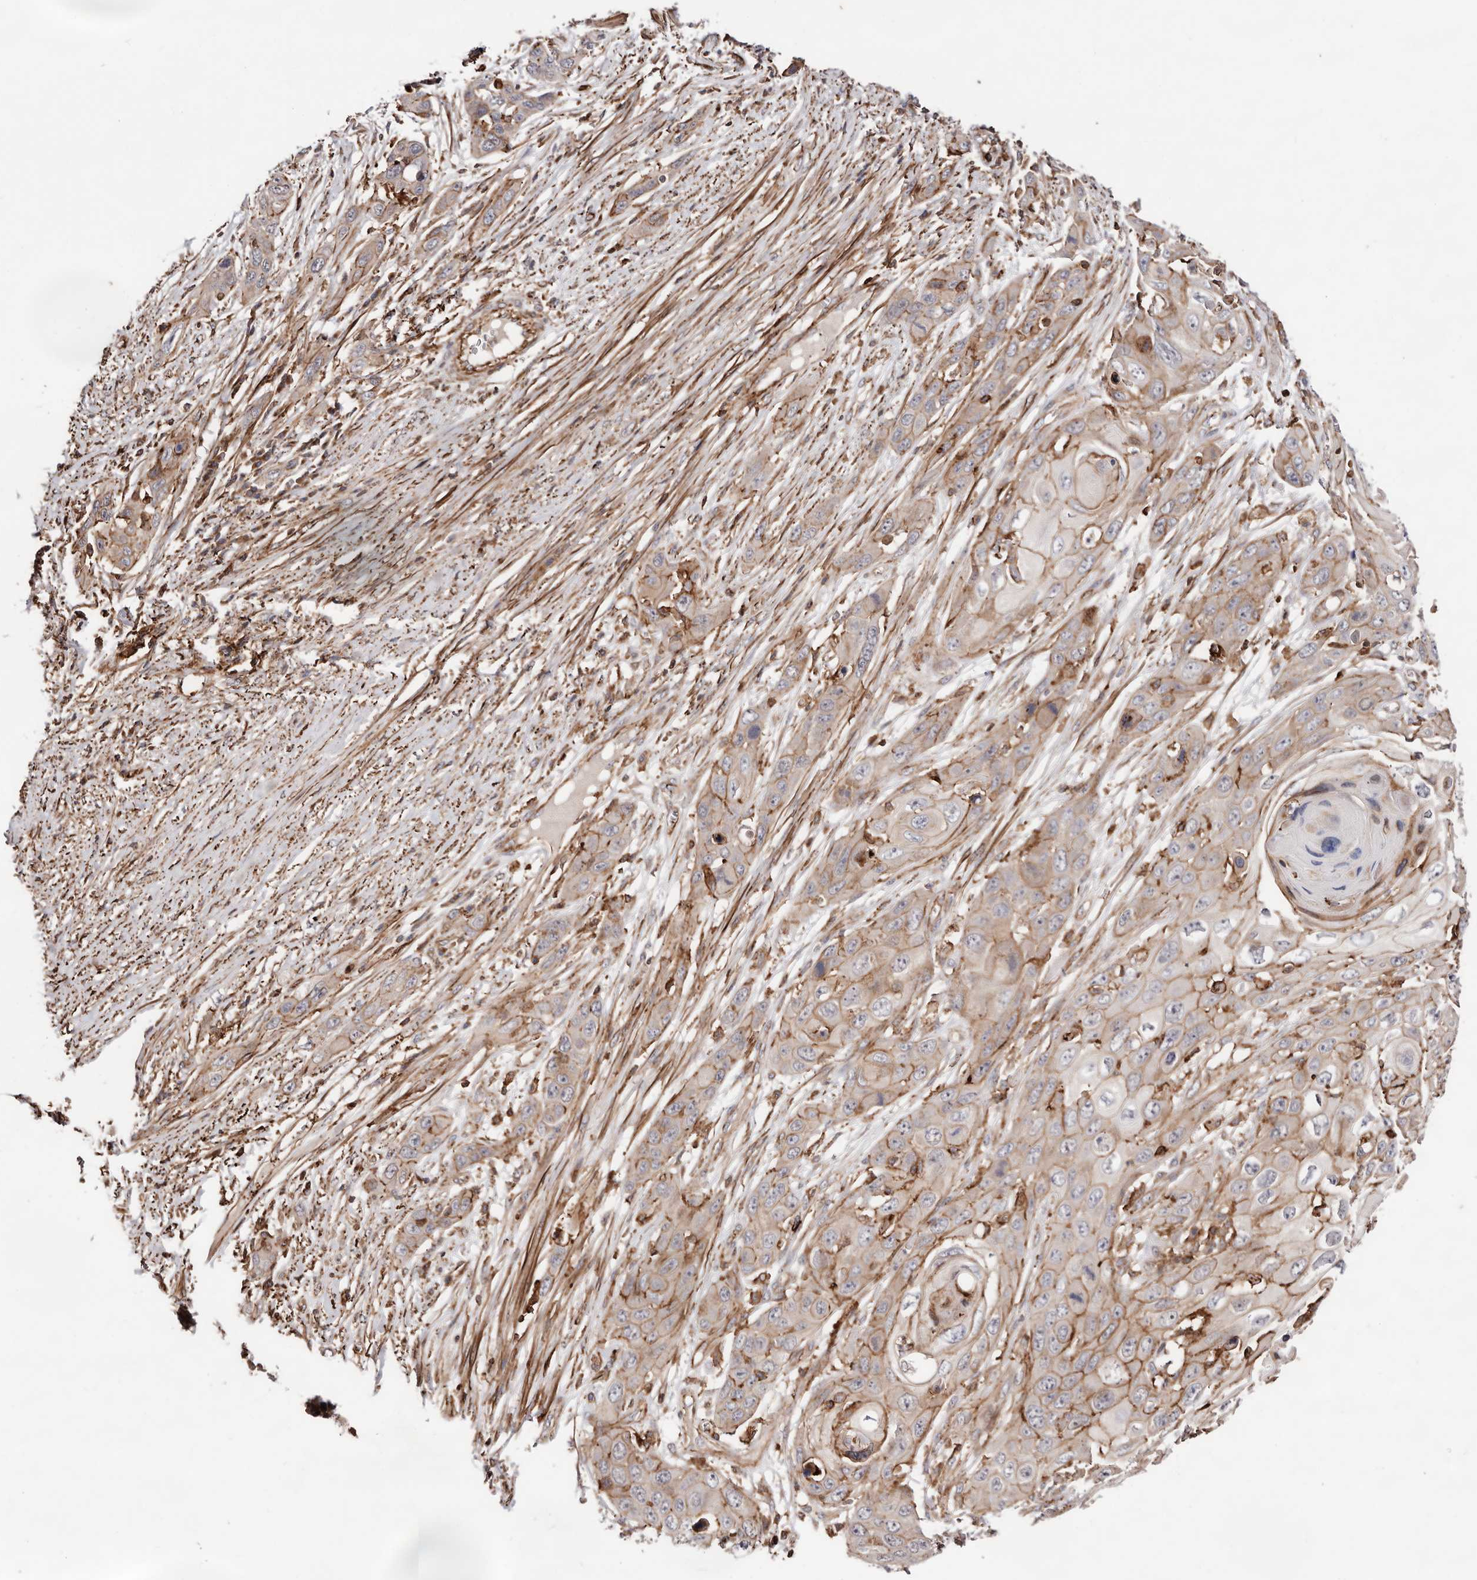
{"staining": {"intensity": "moderate", "quantity": "25%-75%", "location": "cytoplasmic/membranous"}, "tissue": "skin cancer", "cell_type": "Tumor cells", "image_type": "cancer", "snomed": [{"axis": "morphology", "description": "Squamous cell carcinoma, NOS"}, {"axis": "topography", "description": "Skin"}], "caption": "Protein staining shows moderate cytoplasmic/membranous positivity in about 25%-75% of tumor cells in skin cancer.", "gene": "PTPN22", "patient": {"sex": "male", "age": 55}}